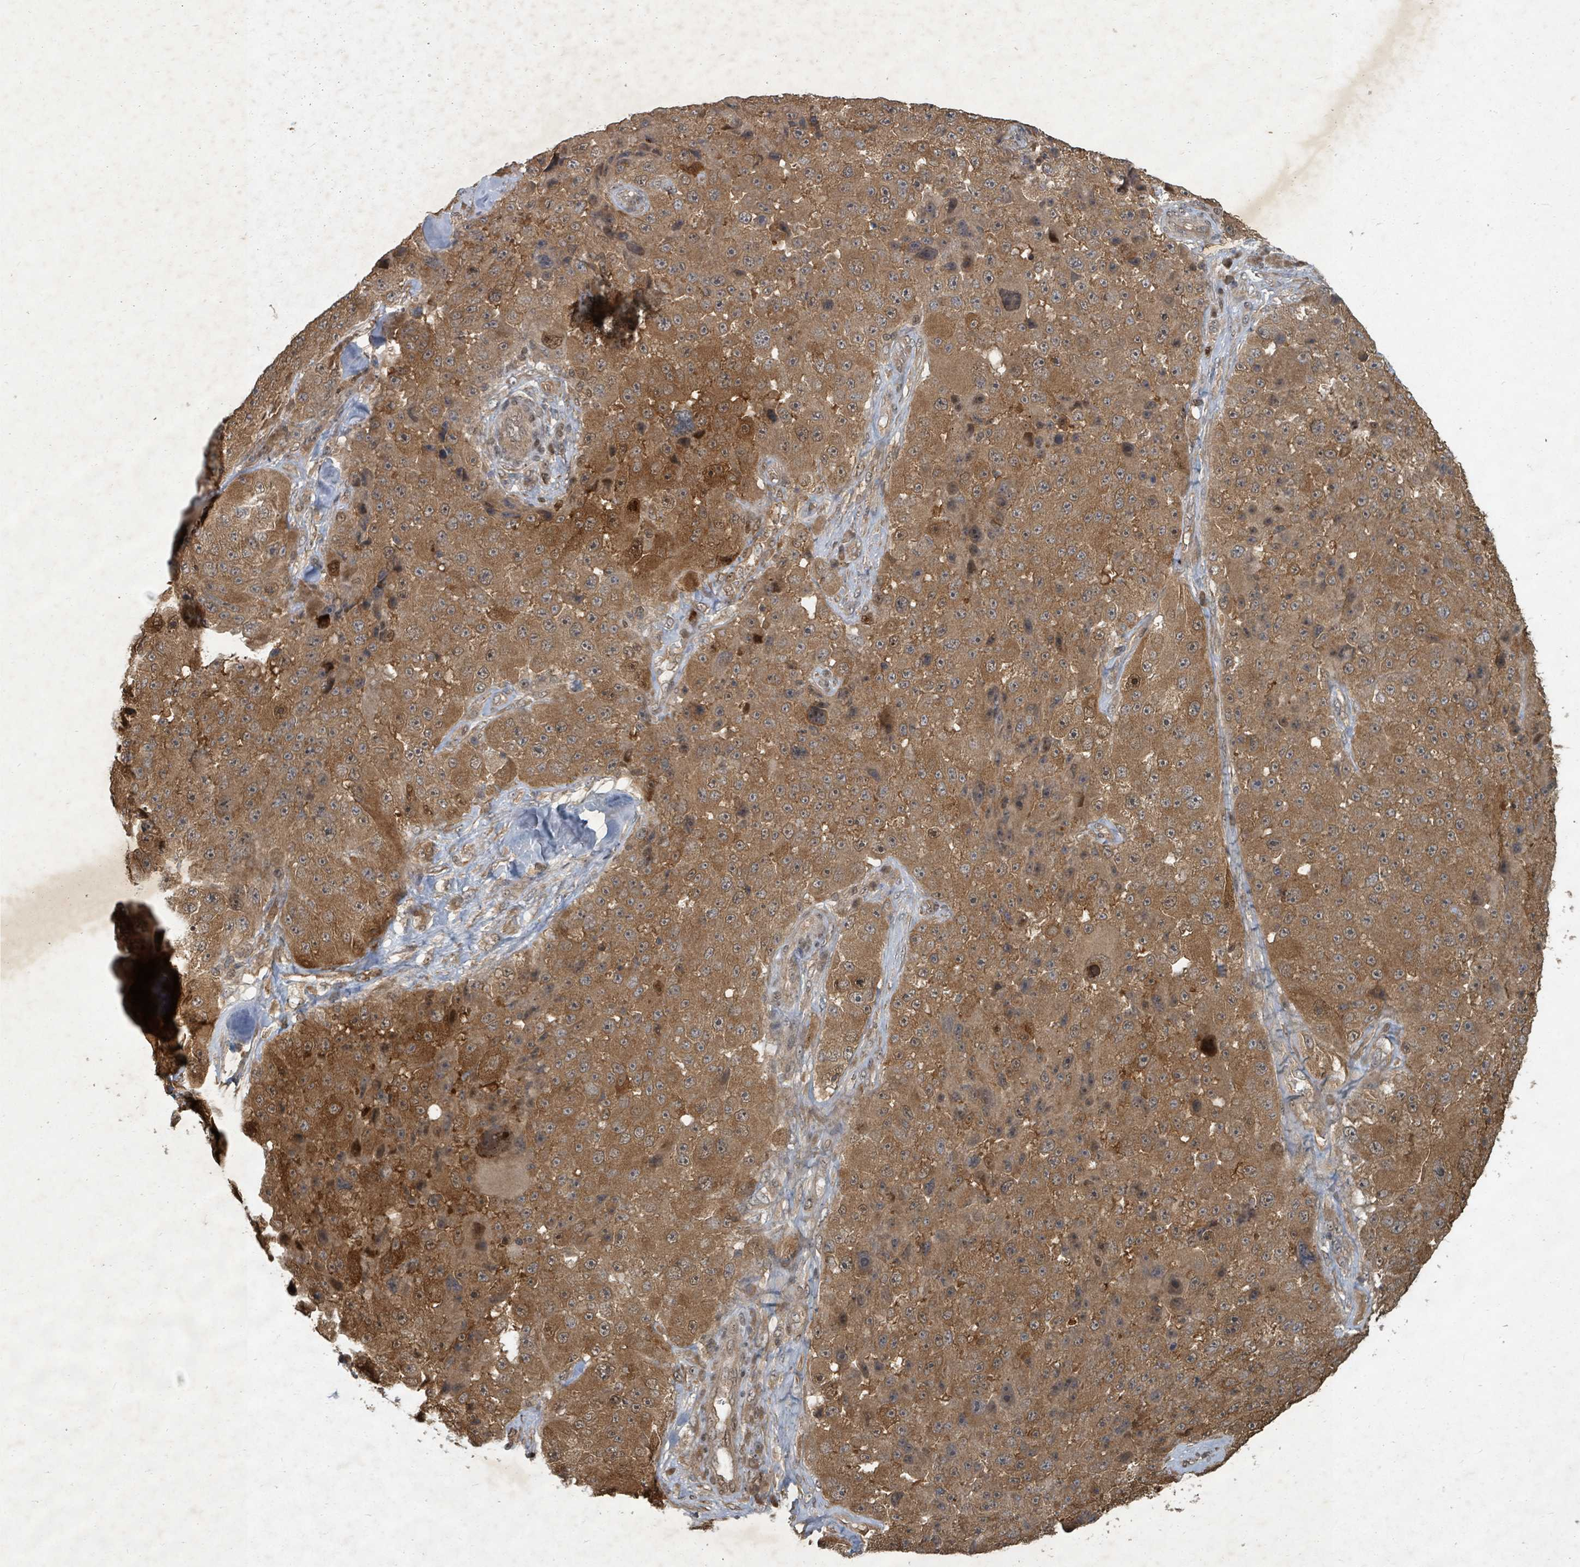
{"staining": {"intensity": "moderate", "quantity": ">75%", "location": "cytoplasmic/membranous,nuclear"}, "tissue": "melanoma", "cell_type": "Tumor cells", "image_type": "cancer", "snomed": [{"axis": "morphology", "description": "Malignant melanoma, Metastatic site"}, {"axis": "topography", "description": "Lymph node"}], "caption": "Malignant melanoma (metastatic site) was stained to show a protein in brown. There is medium levels of moderate cytoplasmic/membranous and nuclear expression in about >75% of tumor cells.", "gene": "KDM4E", "patient": {"sex": "male", "age": 62}}